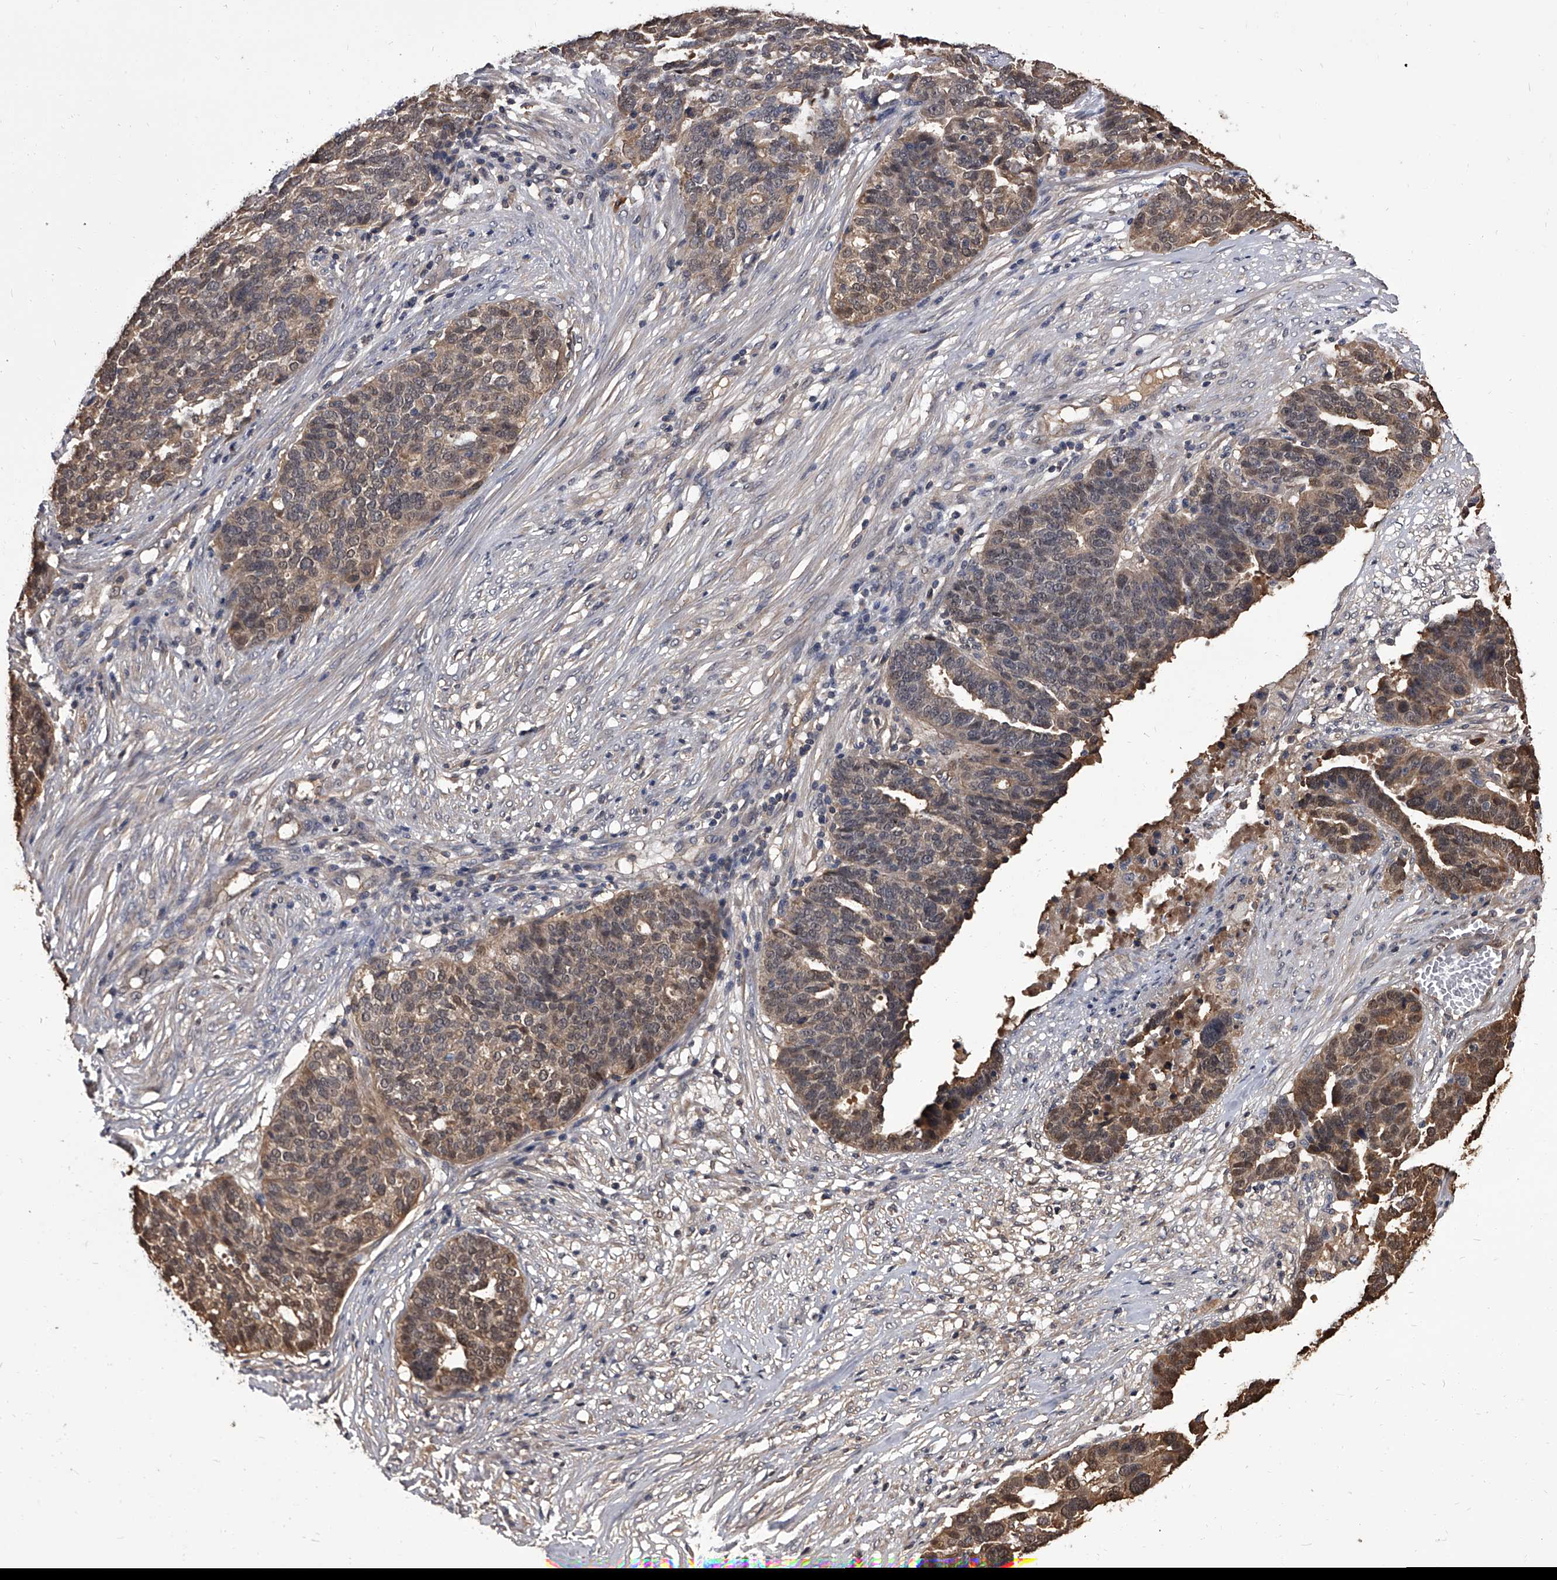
{"staining": {"intensity": "moderate", "quantity": "25%-75%", "location": "cytoplasmic/membranous,nuclear"}, "tissue": "ovarian cancer", "cell_type": "Tumor cells", "image_type": "cancer", "snomed": [{"axis": "morphology", "description": "Cystadenocarcinoma, serous, NOS"}, {"axis": "topography", "description": "Ovary"}], "caption": "Immunohistochemical staining of human ovarian serous cystadenocarcinoma shows medium levels of moderate cytoplasmic/membranous and nuclear positivity in approximately 25%-75% of tumor cells. Immunohistochemistry stains the protein of interest in brown and the nuclei are stained blue.", "gene": "SLC18B1", "patient": {"sex": "female", "age": 59}}